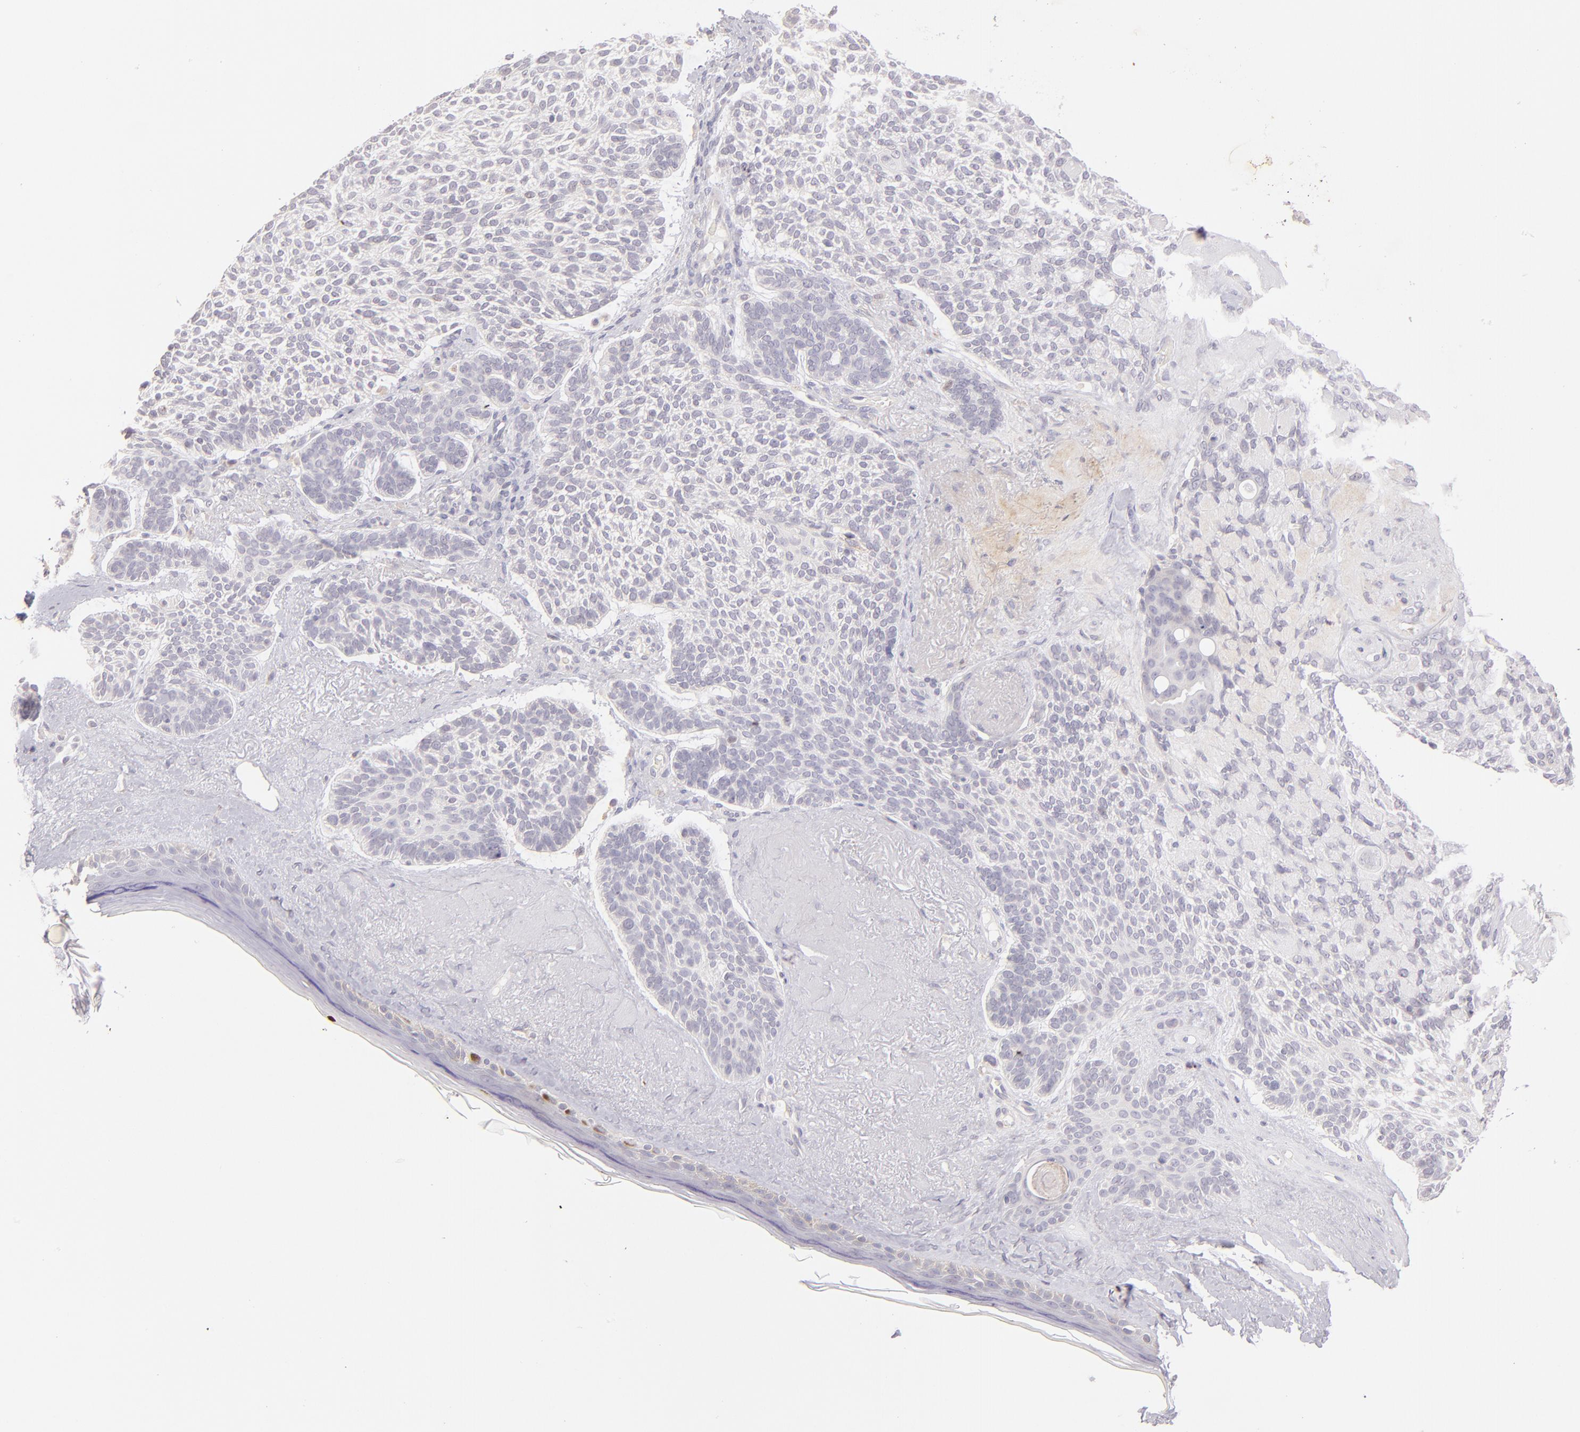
{"staining": {"intensity": "negative", "quantity": "none", "location": "none"}, "tissue": "skin cancer", "cell_type": "Tumor cells", "image_type": "cancer", "snomed": [{"axis": "morphology", "description": "Normal tissue, NOS"}, {"axis": "morphology", "description": "Basal cell carcinoma"}, {"axis": "topography", "description": "Skin"}], "caption": "Skin cancer was stained to show a protein in brown. There is no significant expression in tumor cells.", "gene": "TRAF3", "patient": {"sex": "female", "age": 70}}